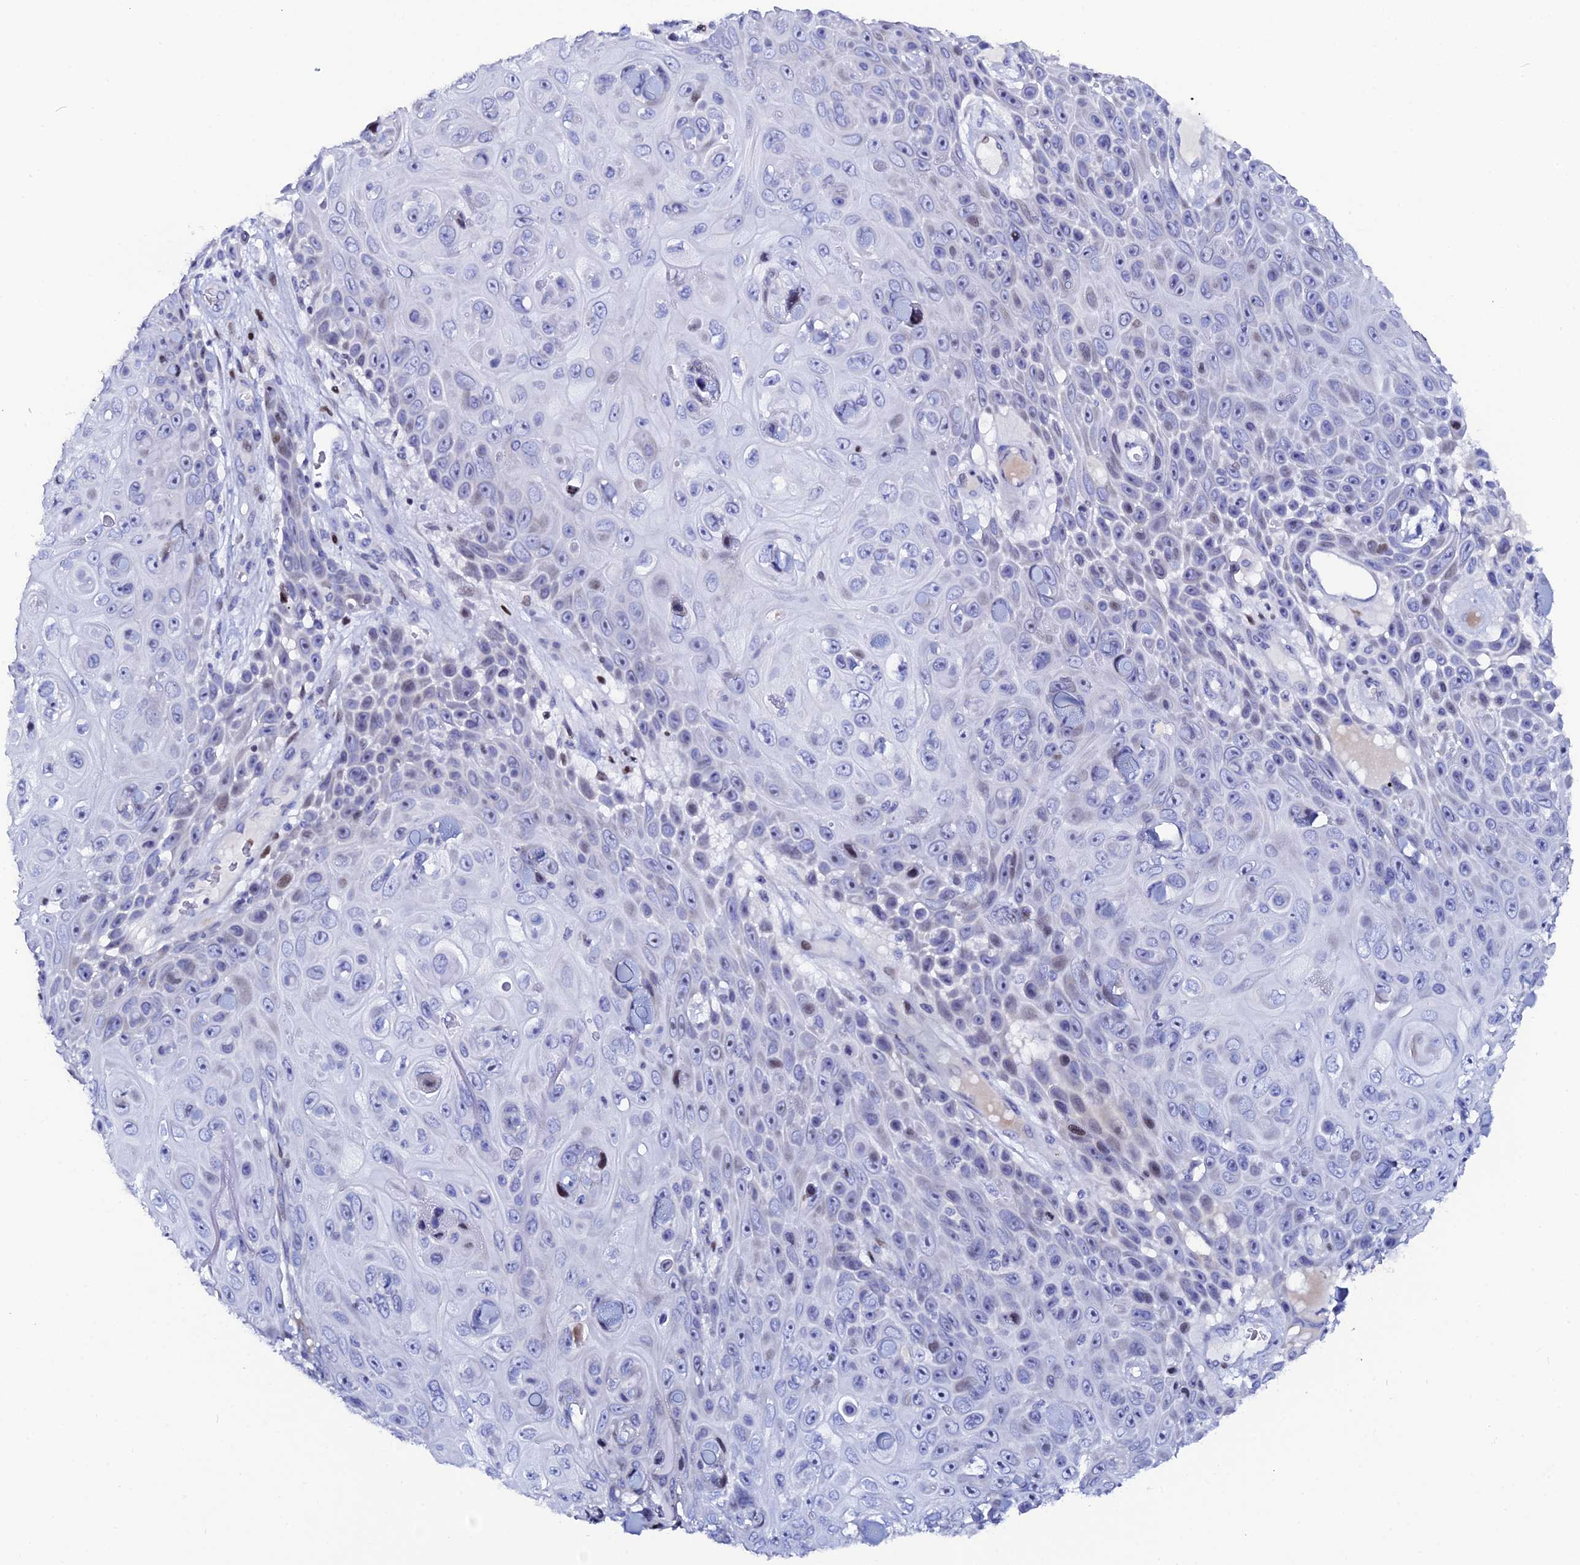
{"staining": {"intensity": "weak", "quantity": "<25%", "location": "nuclear"}, "tissue": "skin cancer", "cell_type": "Tumor cells", "image_type": "cancer", "snomed": [{"axis": "morphology", "description": "Squamous cell carcinoma, NOS"}, {"axis": "topography", "description": "Skin"}], "caption": "Tumor cells show no significant protein positivity in skin cancer. The staining is performed using DAB brown chromogen with nuclei counter-stained in using hematoxylin.", "gene": "MYNN", "patient": {"sex": "male", "age": 82}}